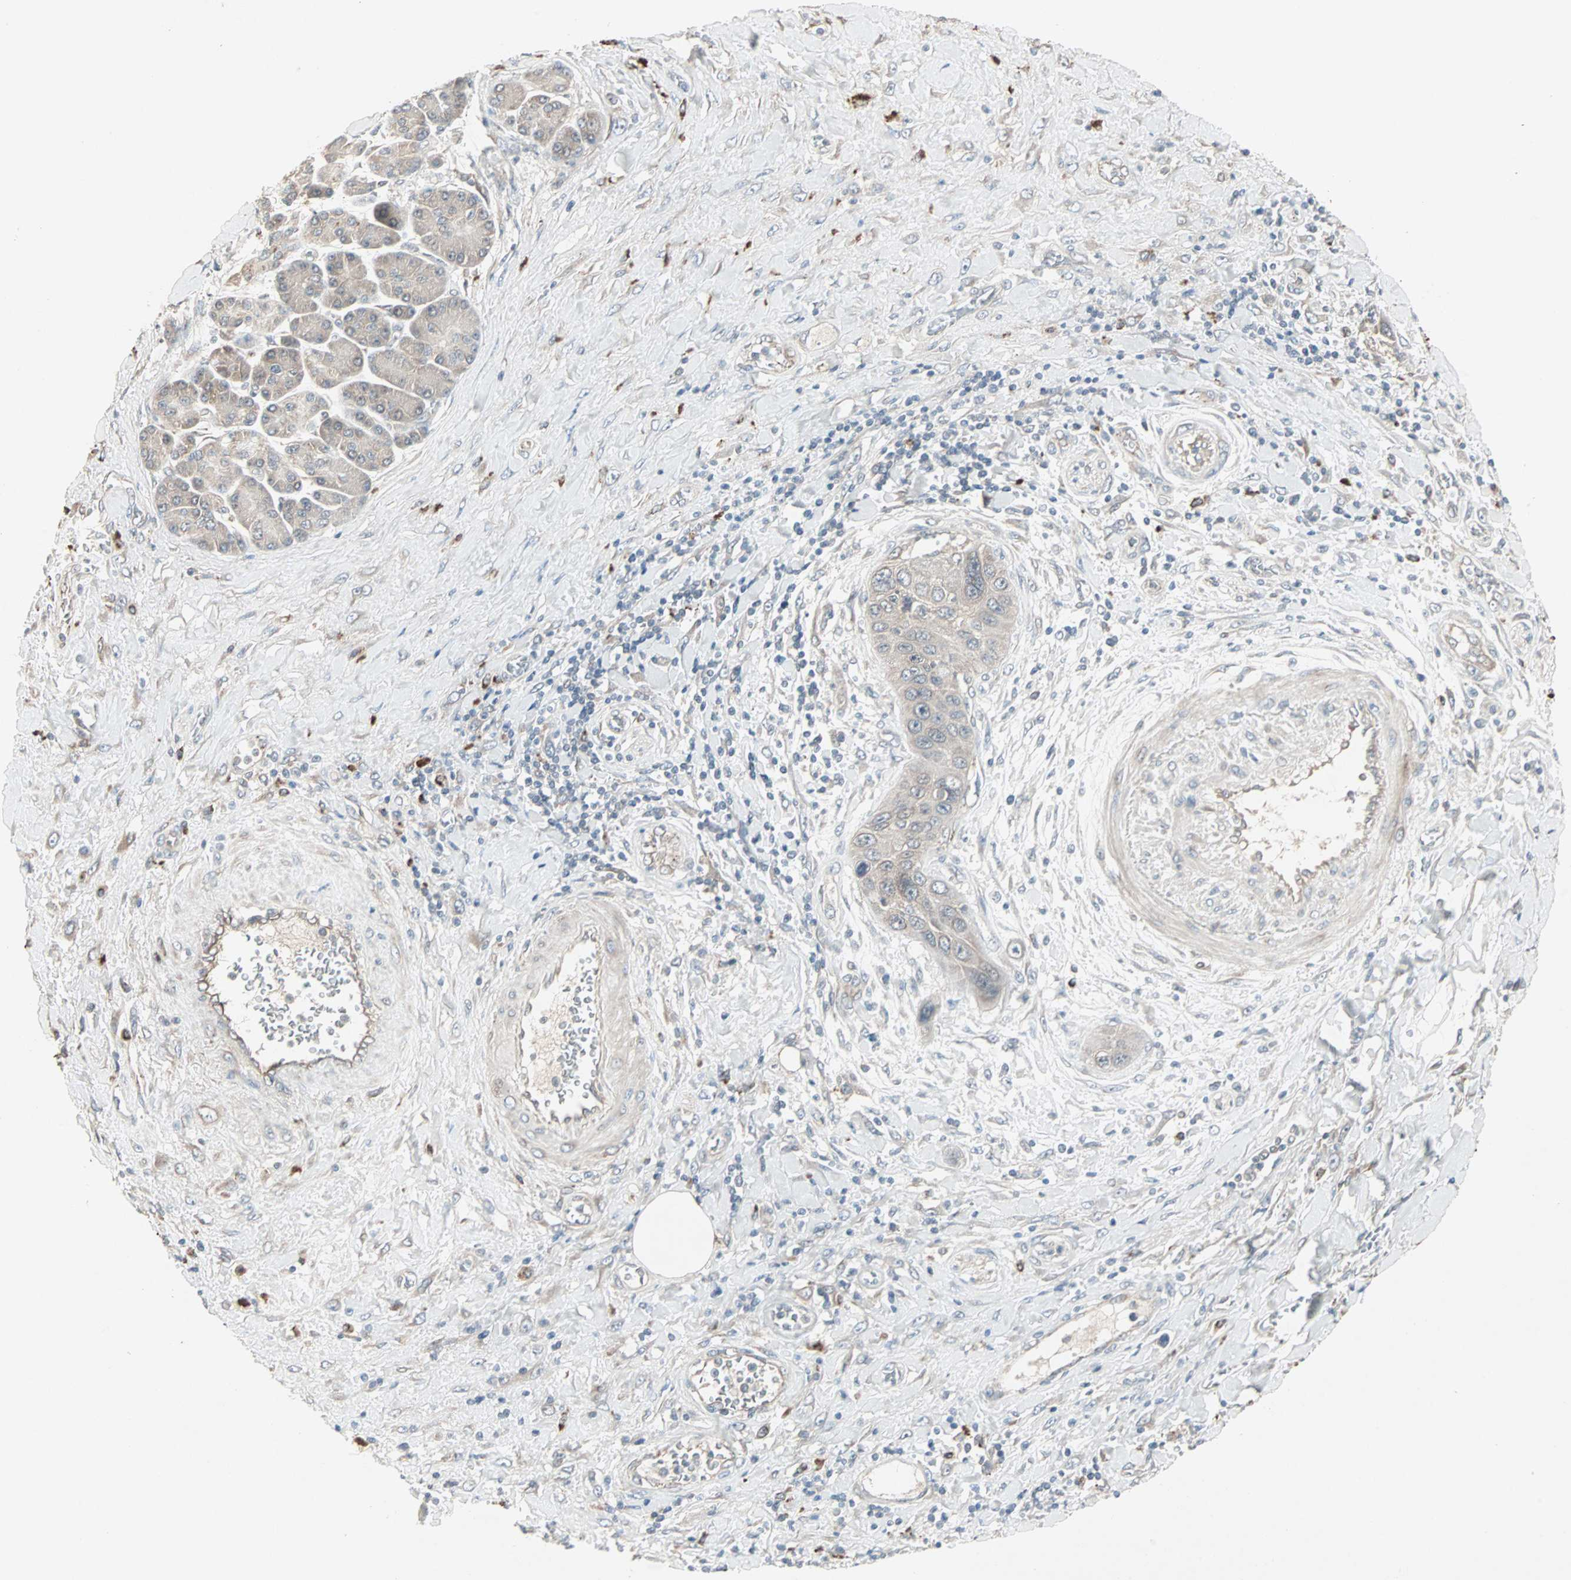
{"staining": {"intensity": "negative", "quantity": "none", "location": "none"}, "tissue": "pancreatic cancer", "cell_type": "Tumor cells", "image_type": "cancer", "snomed": [{"axis": "morphology", "description": "Adenocarcinoma, NOS"}, {"axis": "topography", "description": "Pancreas"}], "caption": "High magnification brightfield microscopy of pancreatic adenocarcinoma stained with DAB (3,3'-diaminobenzidine) (brown) and counterstained with hematoxylin (blue): tumor cells show no significant positivity.", "gene": "JMJD7-PLA2G4B", "patient": {"sex": "female", "age": 70}}